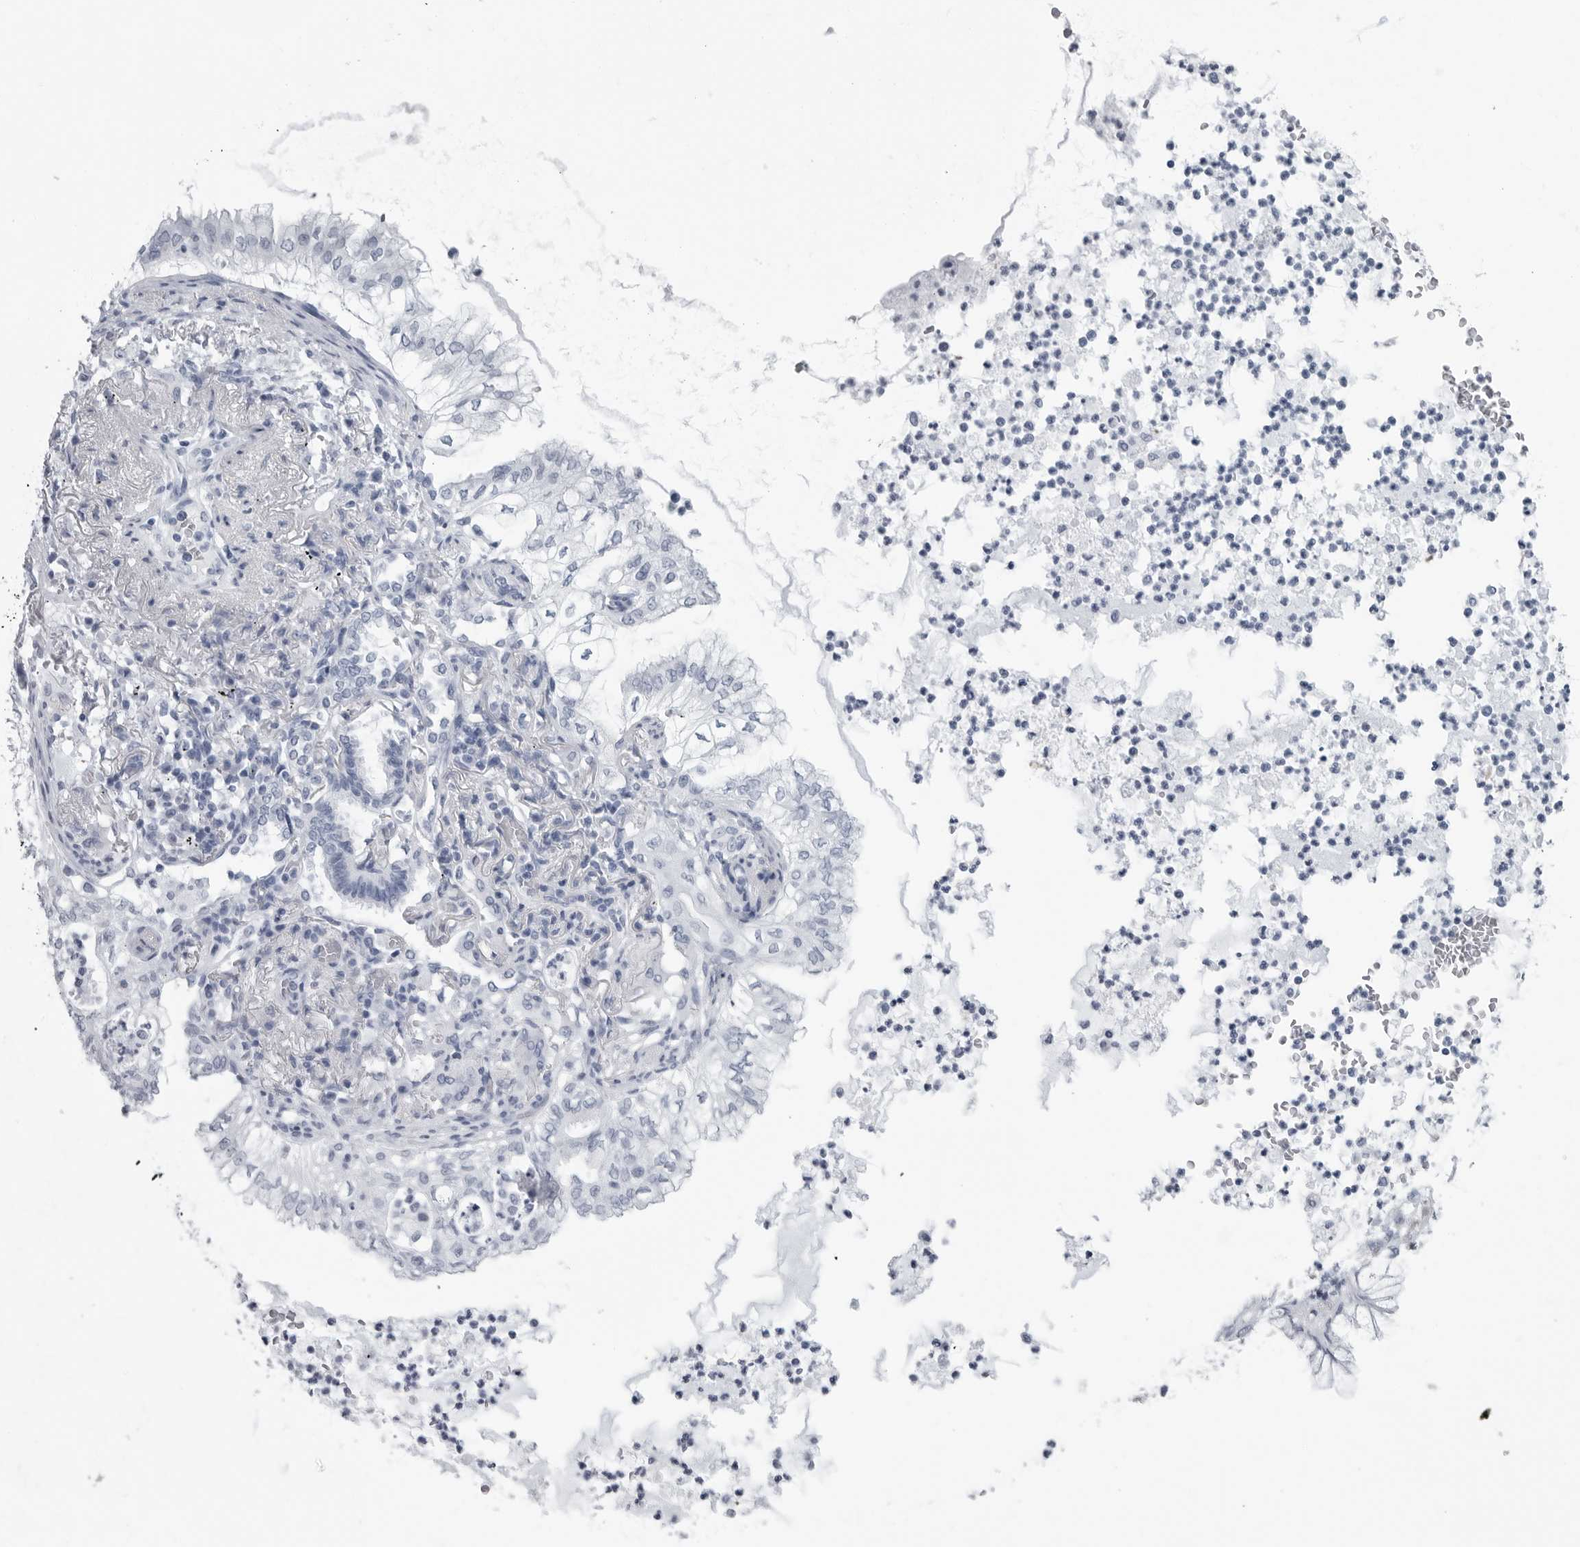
{"staining": {"intensity": "negative", "quantity": "none", "location": "none"}, "tissue": "lung cancer", "cell_type": "Tumor cells", "image_type": "cancer", "snomed": [{"axis": "morphology", "description": "Adenocarcinoma, NOS"}, {"axis": "topography", "description": "Lung"}], "caption": "Immunohistochemistry (IHC) image of neoplastic tissue: lung adenocarcinoma stained with DAB reveals no significant protein staining in tumor cells.", "gene": "CSH1", "patient": {"sex": "female", "age": 70}}